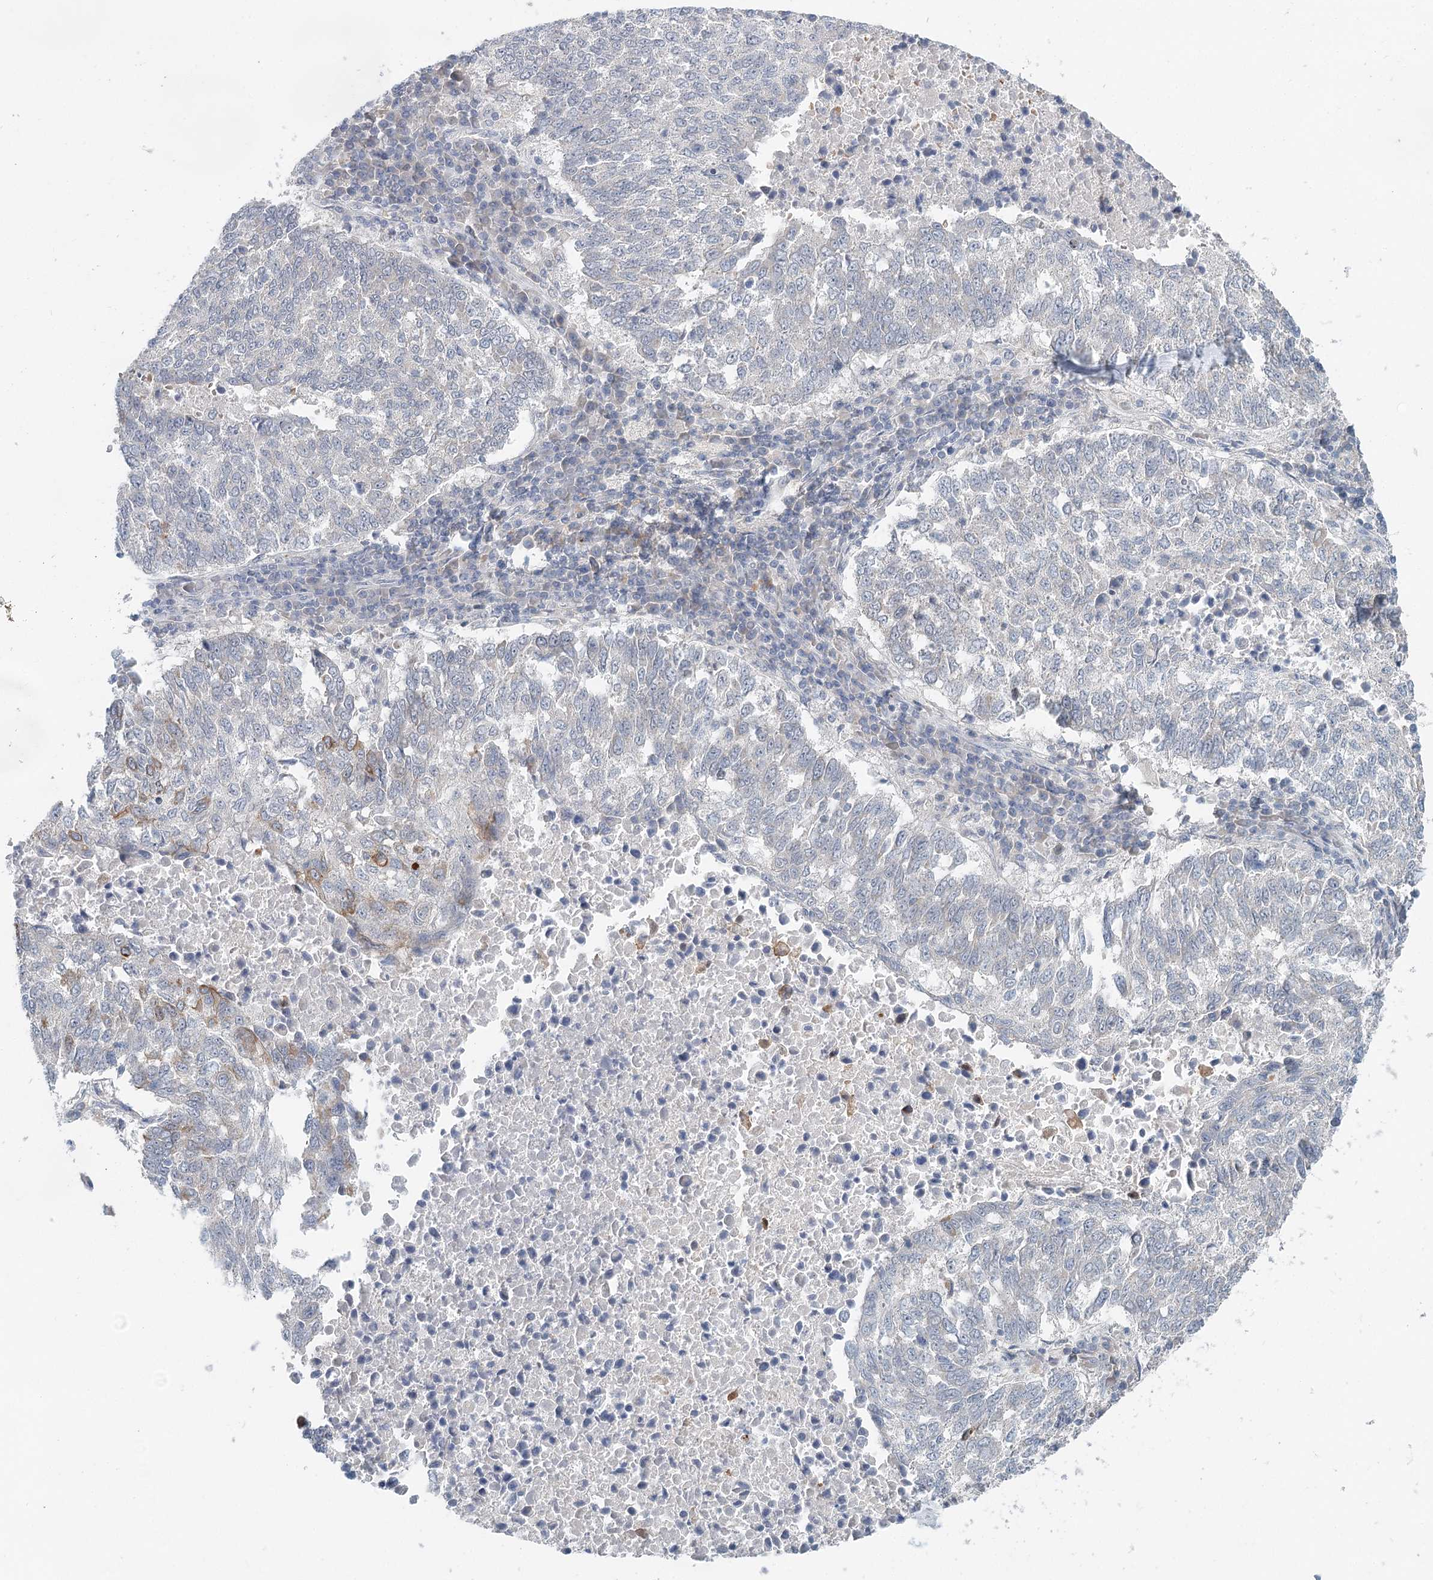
{"staining": {"intensity": "negative", "quantity": "none", "location": "none"}, "tissue": "lung cancer", "cell_type": "Tumor cells", "image_type": "cancer", "snomed": [{"axis": "morphology", "description": "Squamous cell carcinoma, NOS"}, {"axis": "topography", "description": "Lung"}], "caption": "Immunohistochemical staining of human squamous cell carcinoma (lung) exhibits no significant staining in tumor cells.", "gene": "FBXO7", "patient": {"sex": "male", "age": 73}}